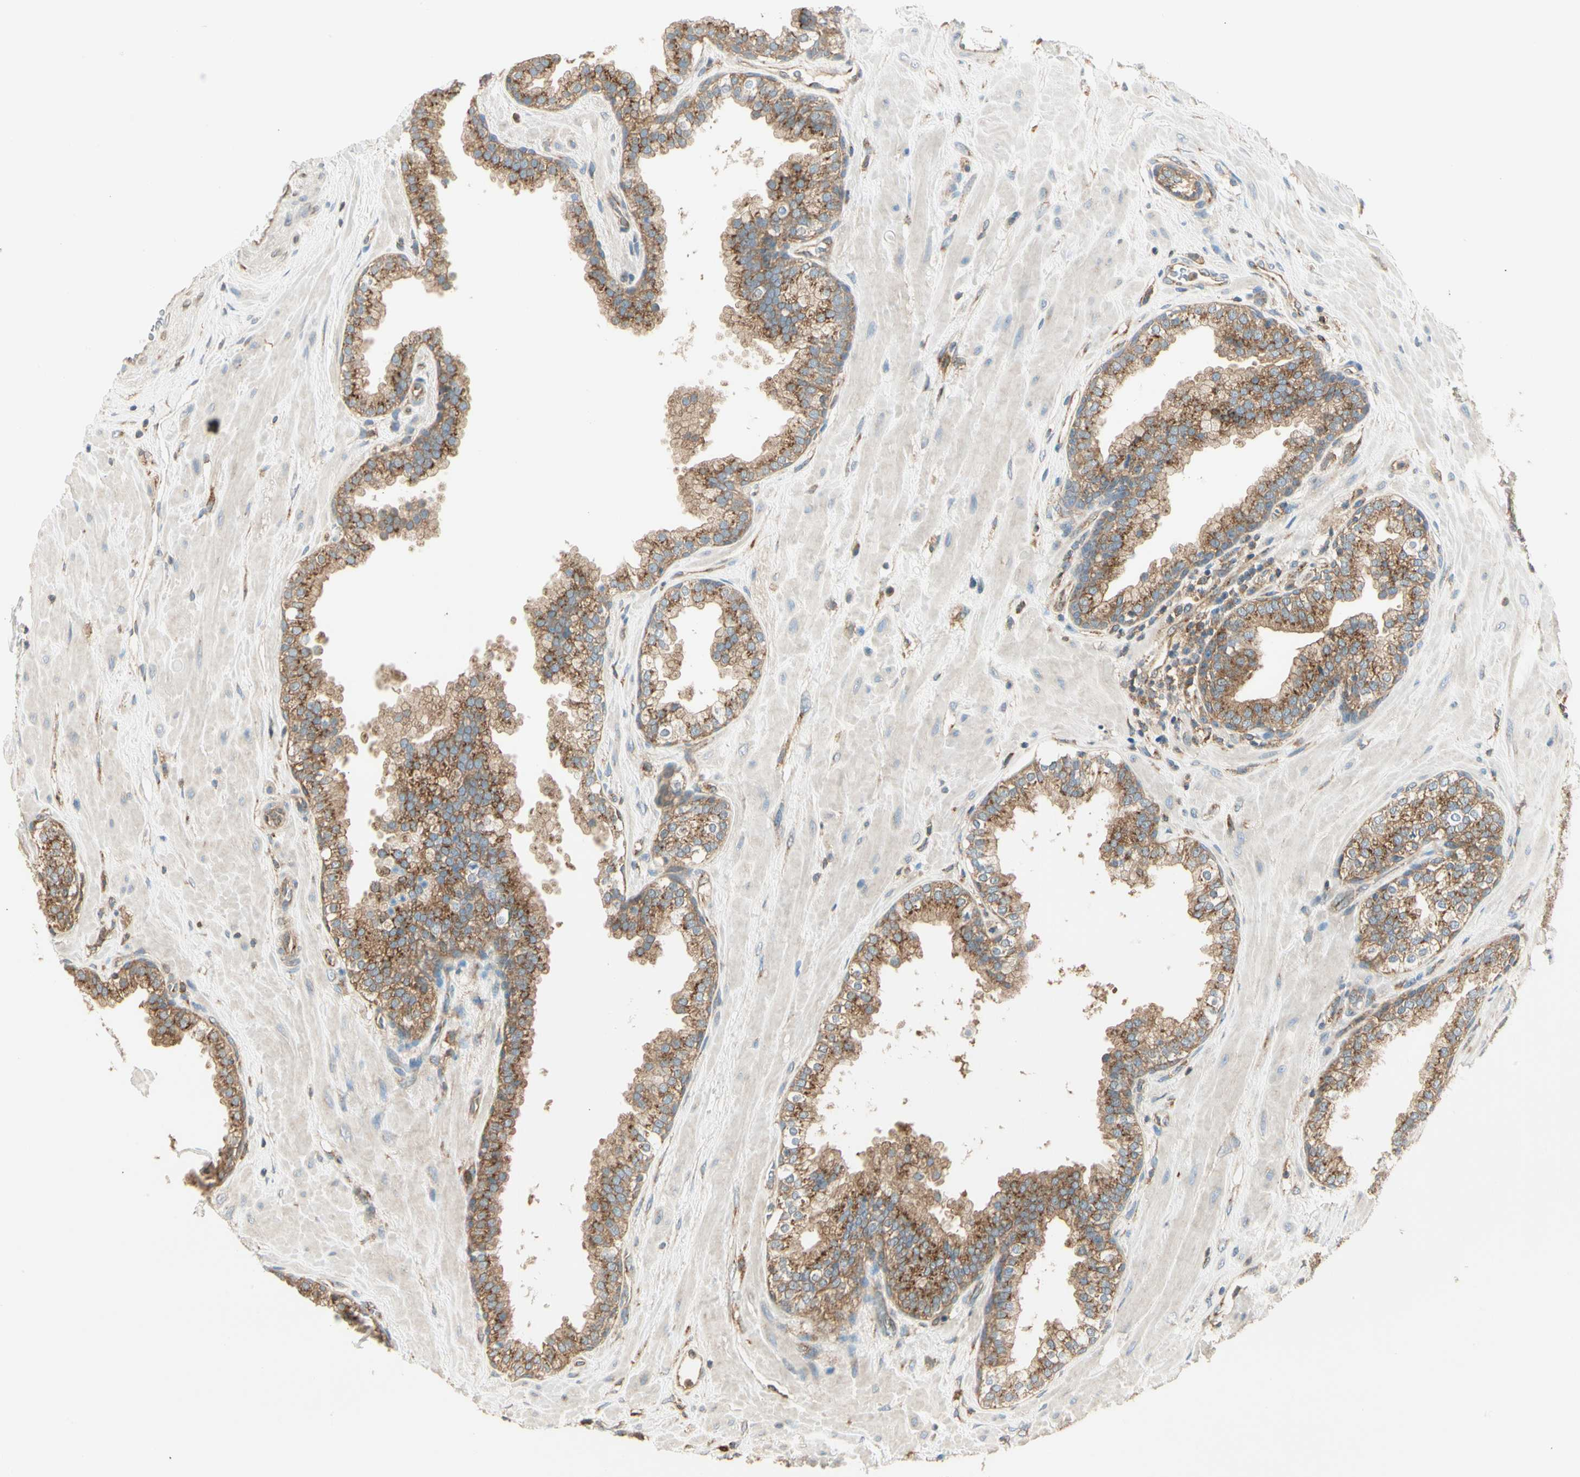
{"staining": {"intensity": "moderate", "quantity": ">75%", "location": "cytoplasmic/membranous"}, "tissue": "prostate", "cell_type": "Glandular cells", "image_type": "normal", "snomed": [{"axis": "morphology", "description": "Normal tissue, NOS"}, {"axis": "topography", "description": "Prostate"}], "caption": "Immunohistochemical staining of unremarkable human prostate shows >75% levels of moderate cytoplasmic/membranous protein expression in about >75% of glandular cells.", "gene": "AGFG1", "patient": {"sex": "male", "age": 51}}